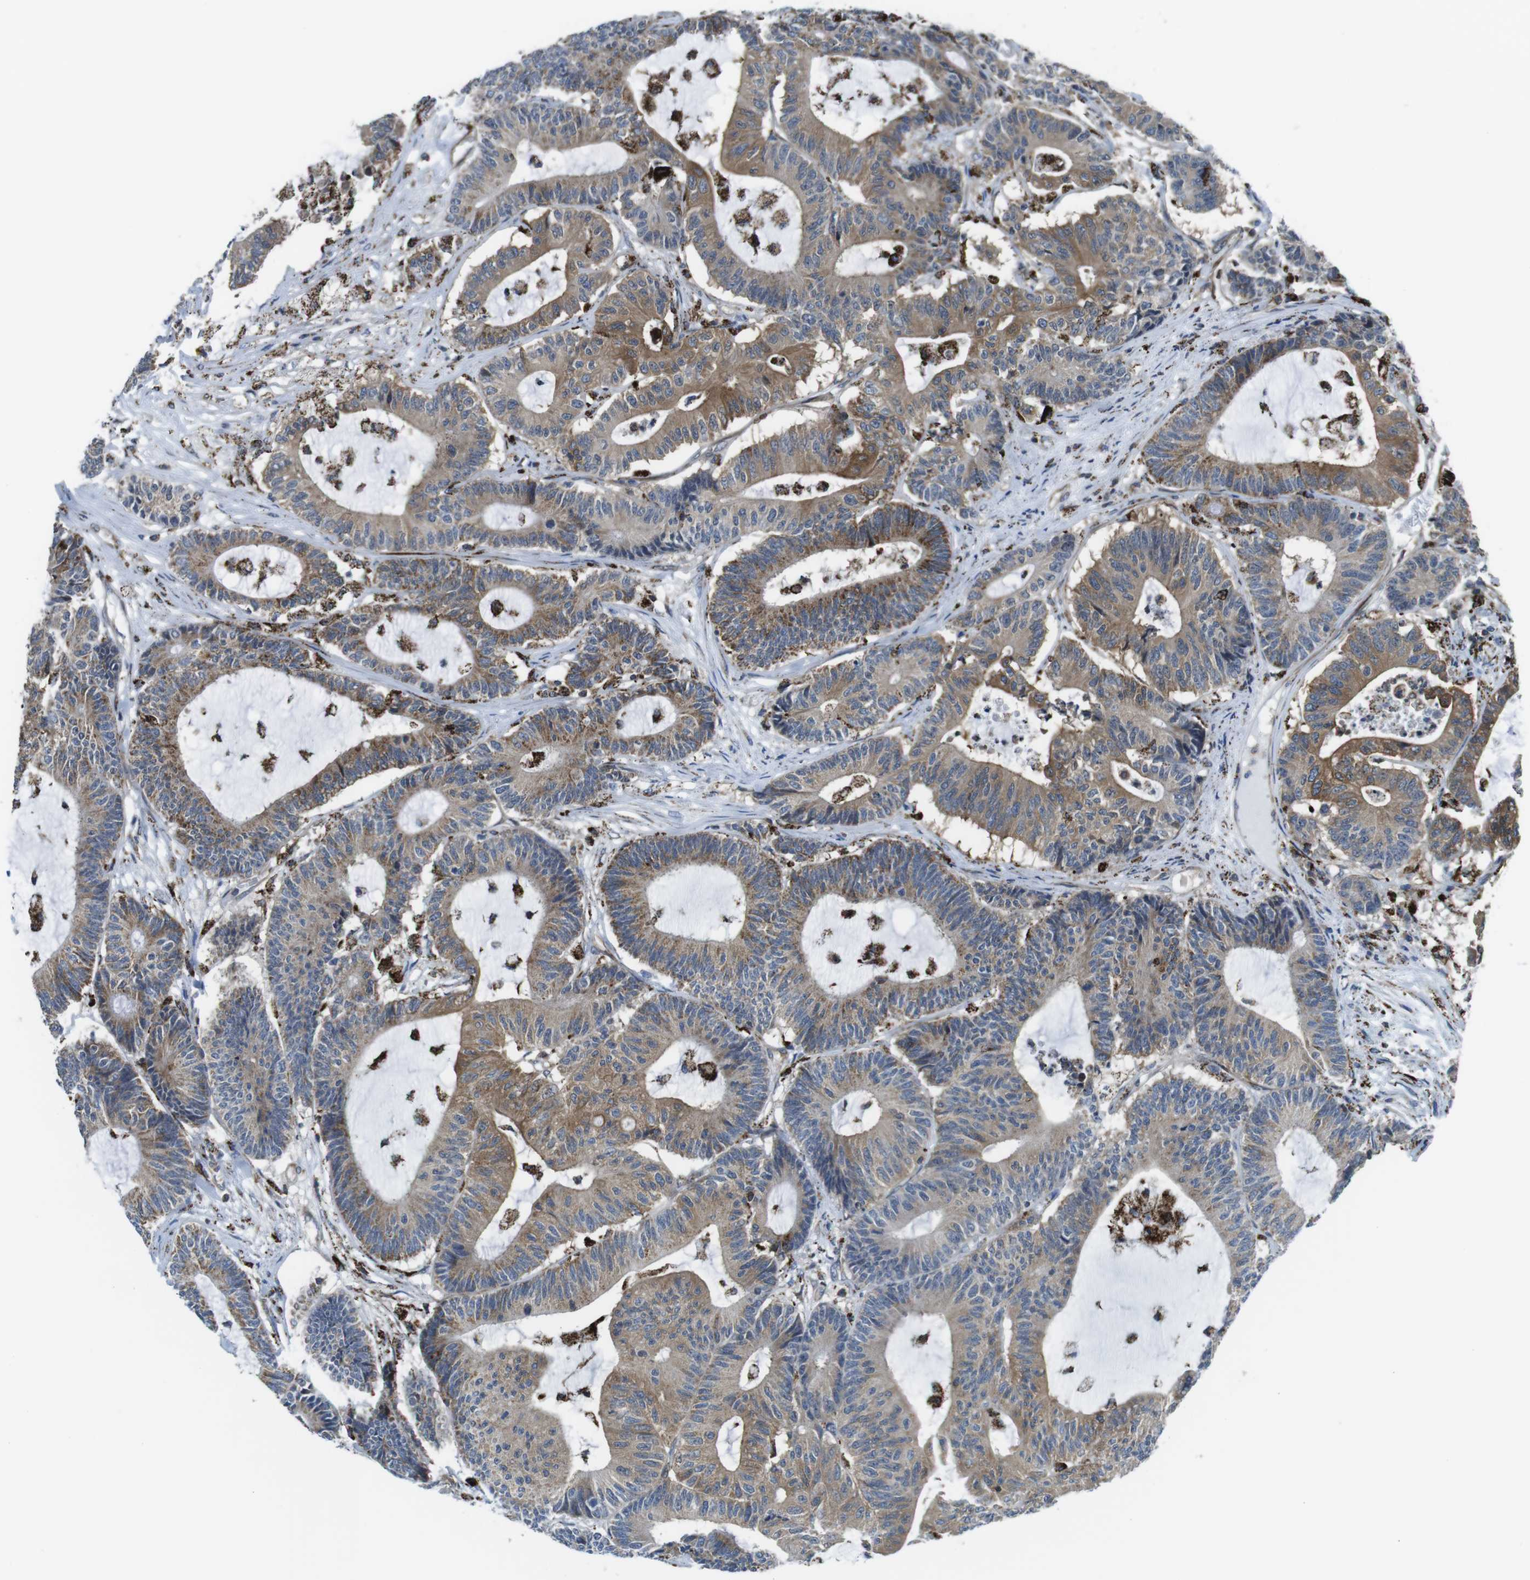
{"staining": {"intensity": "moderate", "quantity": "25%-75%", "location": "cytoplasmic/membranous"}, "tissue": "colorectal cancer", "cell_type": "Tumor cells", "image_type": "cancer", "snomed": [{"axis": "morphology", "description": "Adenocarcinoma, NOS"}, {"axis": "topography", "description": "Colon"}], "caption": "Moderate cytoplasmic/membranous staining is identified in approximately 25%-75% of tumor cells in colorectal adenocarcinoma. (DAB = brown stain, brightfield microscopy at high magnification).", "gene": "KCNE3", "patient": {"sex": "female", "age": 84}}